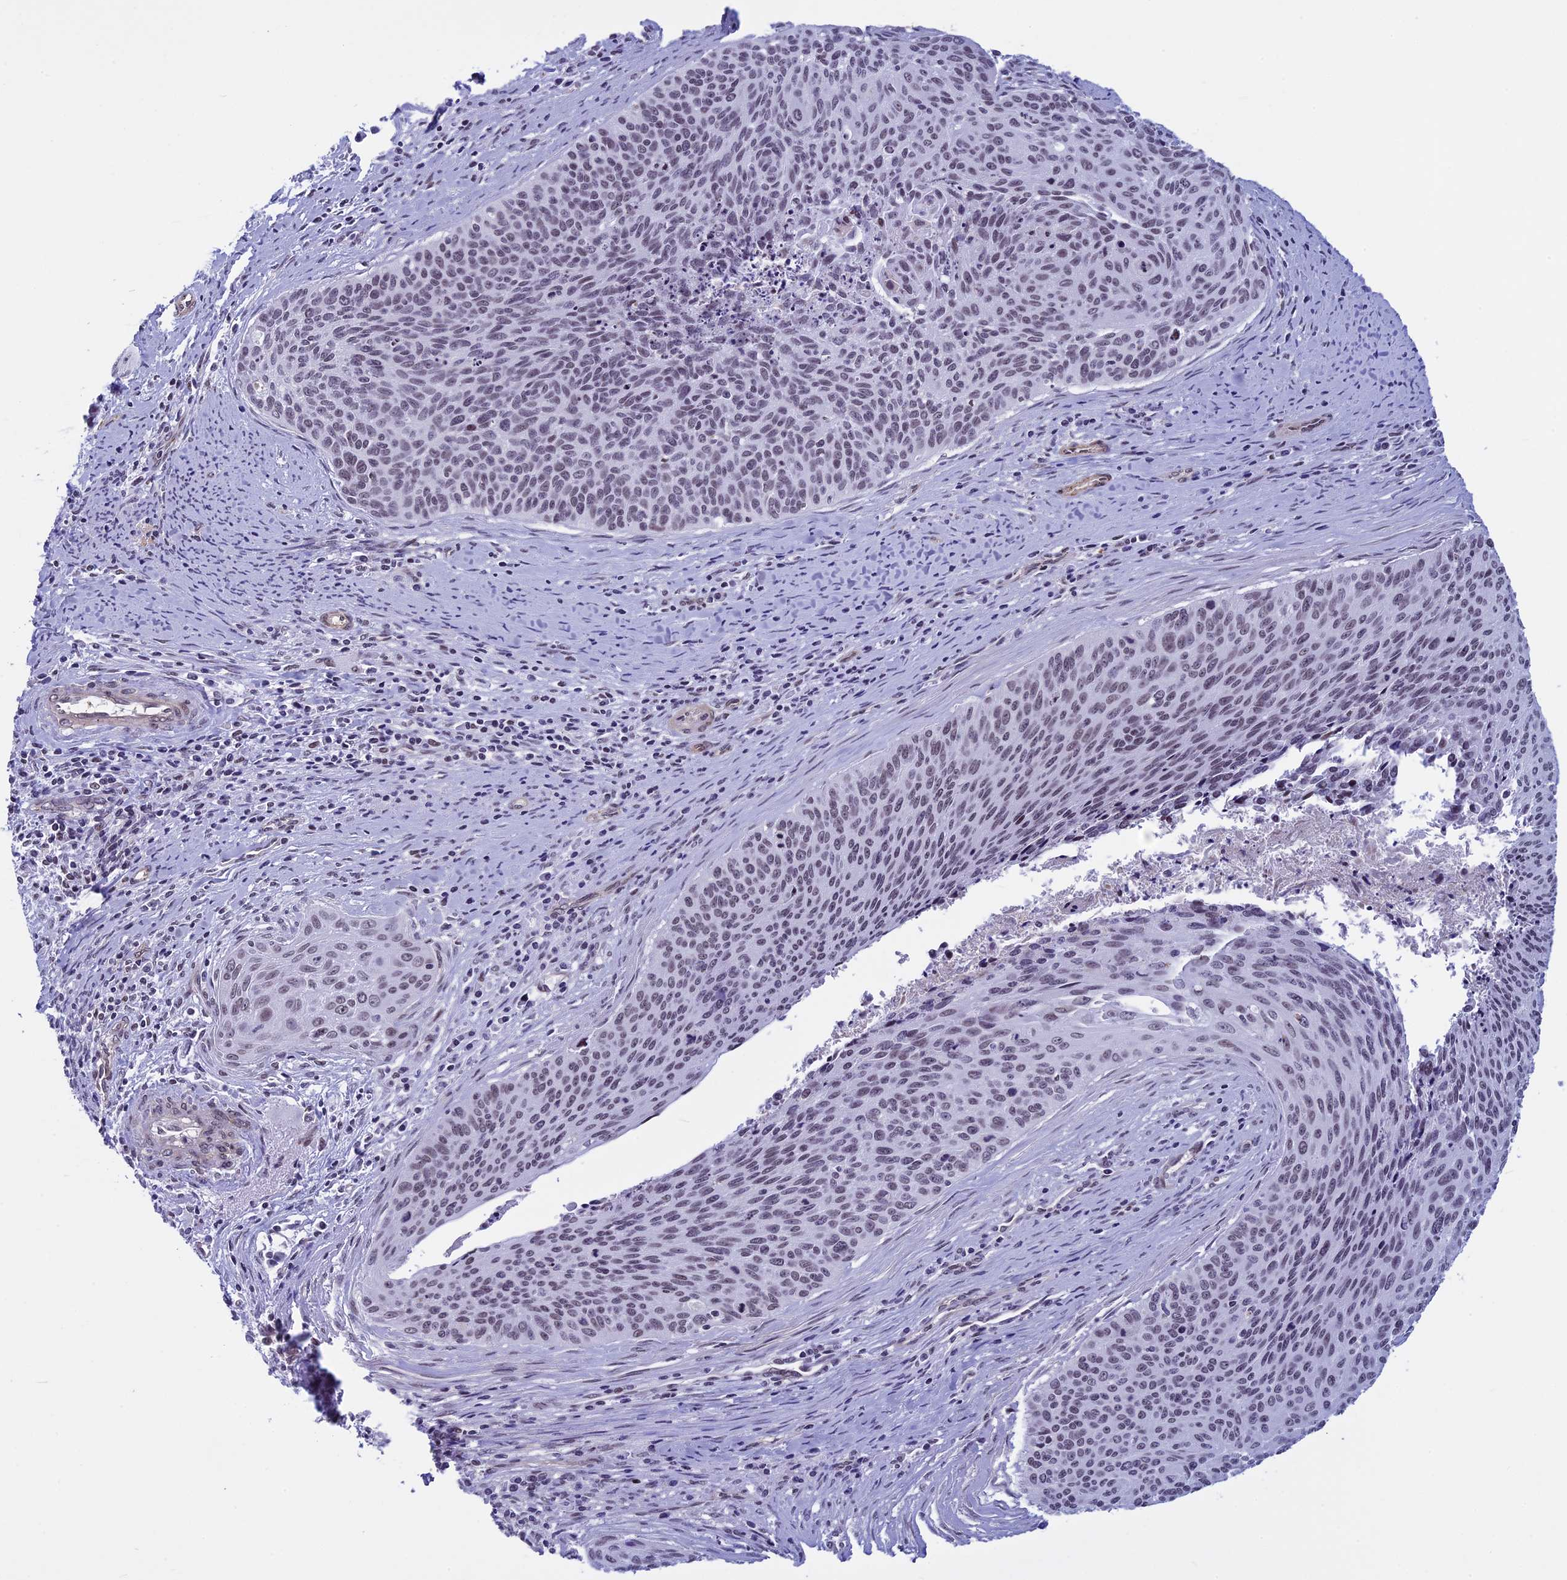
{"staining": {"intensity": "weak", "quantity": "25%-75%", "location": "nuclear"}, "tissue": "cervical cancer", "cell_type": "Tumor cells", "image_type": "cancer", "snomed": [{"axis": "morphology", "description": "Squamous cell carcinoma, NOS"}, {"axis": "topography", "description": "Cervix"}], "caption": "Immunohistochemical staining of human cervical cancer displays low levels of weak nuclear staining in approximately 25%-75% of tumor cells.", "gene": "NIPBL", "patient": {"sex": "female", "age": 55}}